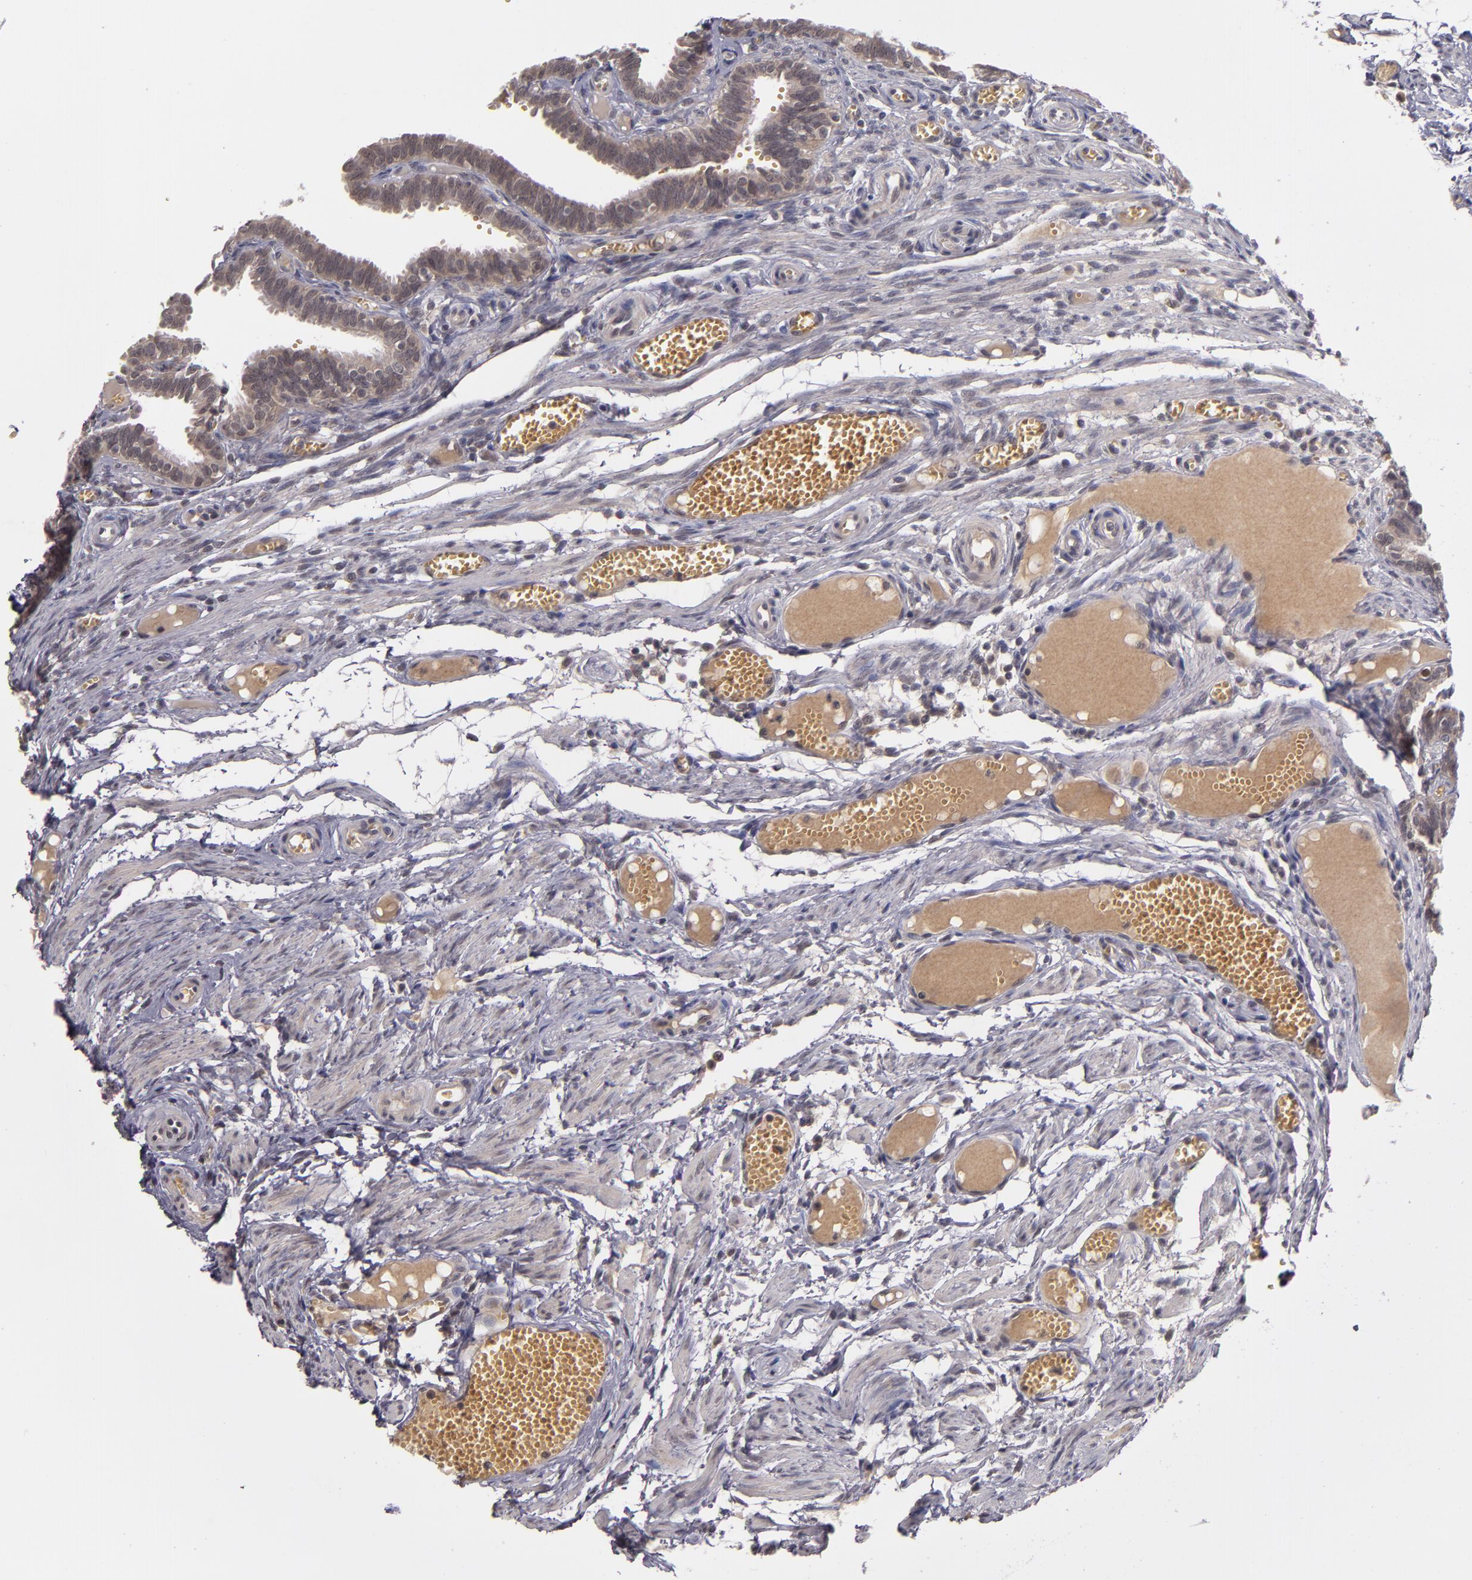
{"staining": {"intensity": "weak", "quantity": ">75%", "location": "cytoplasmic/membranous"}, "tissue": "fallopian tube", "cell_type": "Glandular cells", "image_type": "normal", "snomed": [{"axis": "morphology", "description": "Normal tissue, NOS"}, {"axis": "topography", "description": "Fallopian tube"}], "caption": "Glandular cells exhibit low levels of weak cytoplasmic/membranous positivity in approximately >75% of cells in unremarkable human fallopian tube.", "gene": "CDC7", "patient": {"sex": "female", "age": 29}}